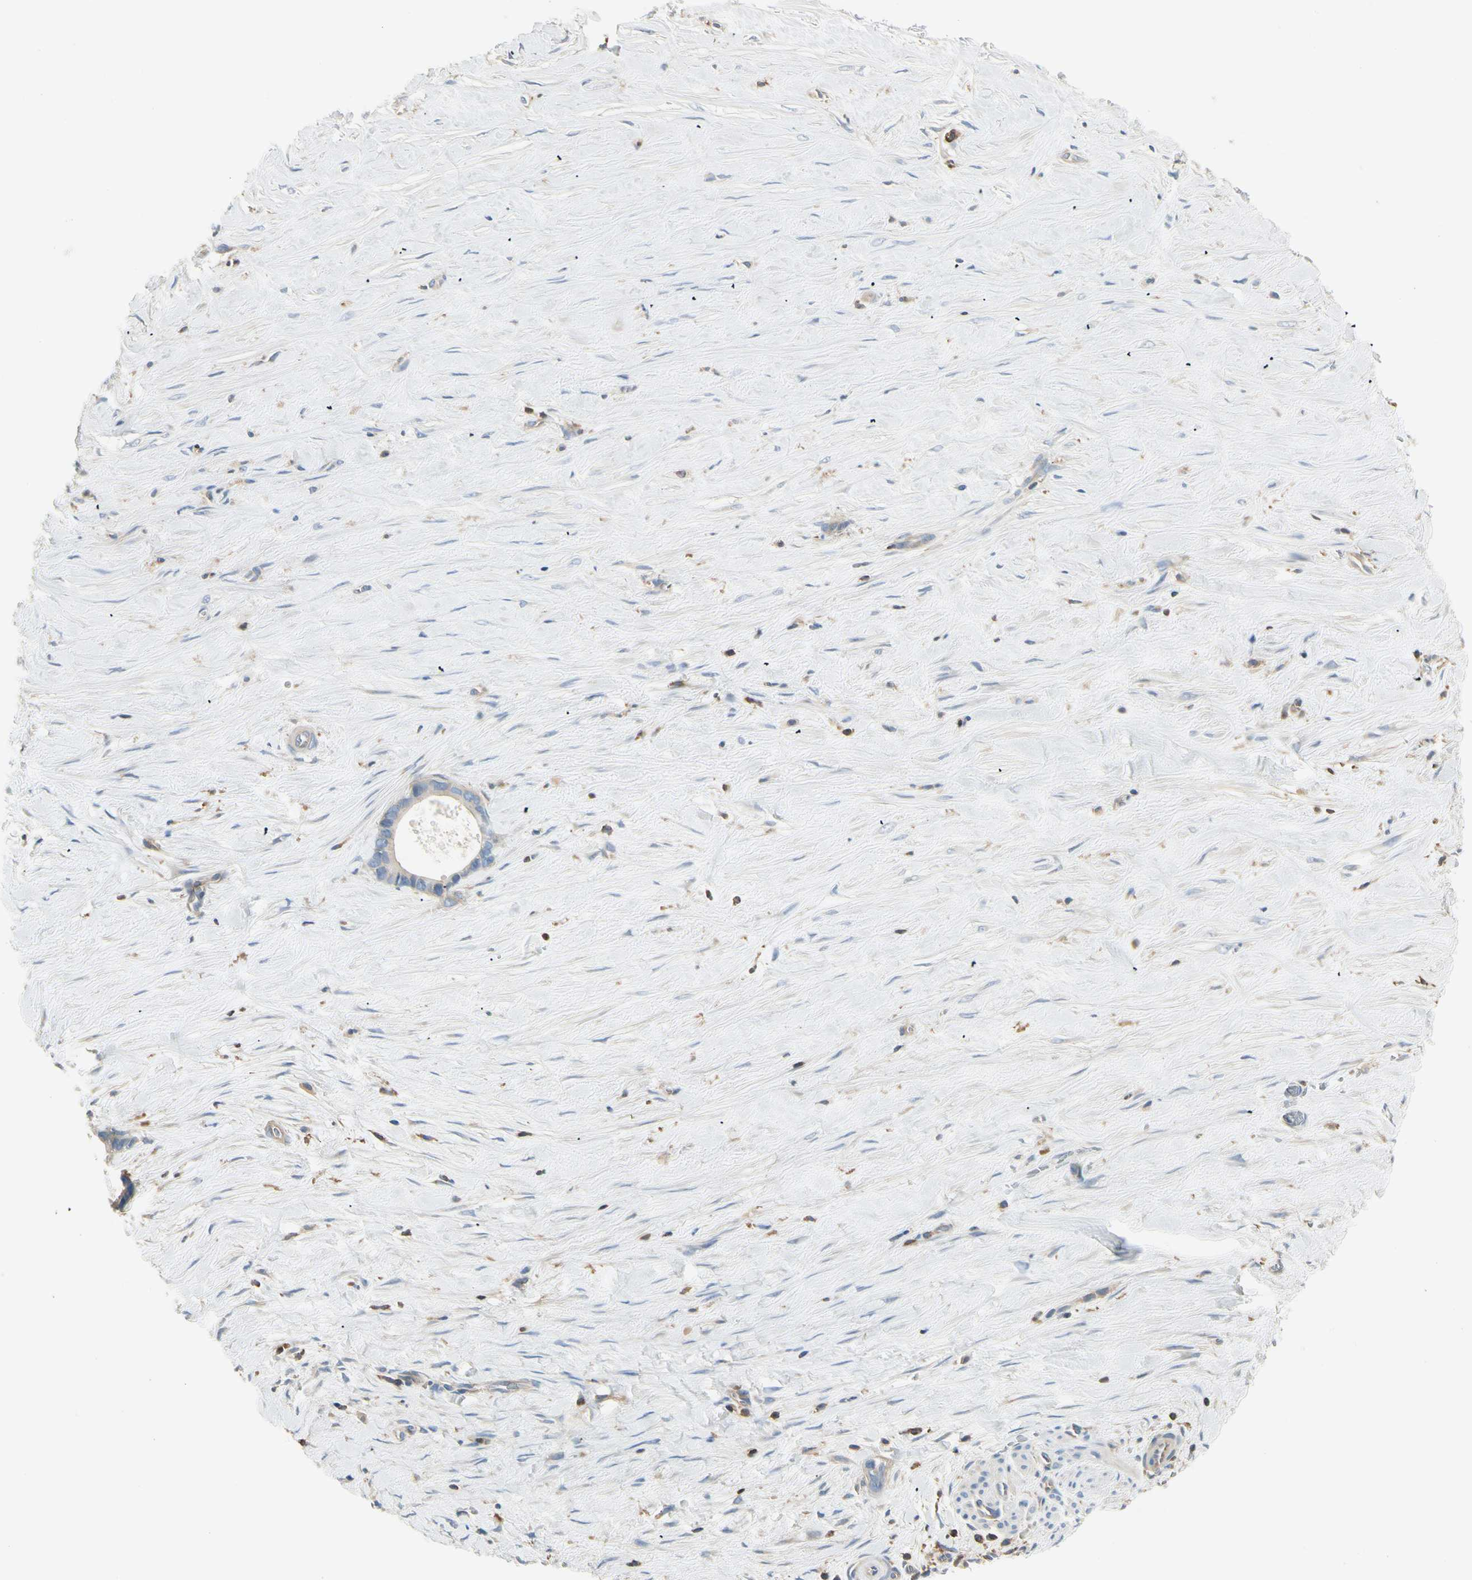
{"staining": {"intensity": "weak", "quantity": "<25%", "location": "cytoplasmic/membranous"}, "tissue": "liver cancer", "cell_type": "Tumor cells", "image_type": "cancer", "snomed": [{"axis": "morphology", "description": "Cholangiocarcinoma"}, {"axis": "topography", "description": "Liver"}], "caption": "An immunohistochemistry photomicrograph of liver cholangiocarcinoma is shown. There is no staining in tumor cells of liver cholangiocarcinoma. The staining was performed using DAB to visualize the protein expression in brown, while the nuclei were stained in blue with hematoxylin (Magnification: 20x).", "gene": "CAPZA2", "patient": {"sex": "female", "age": 55}}